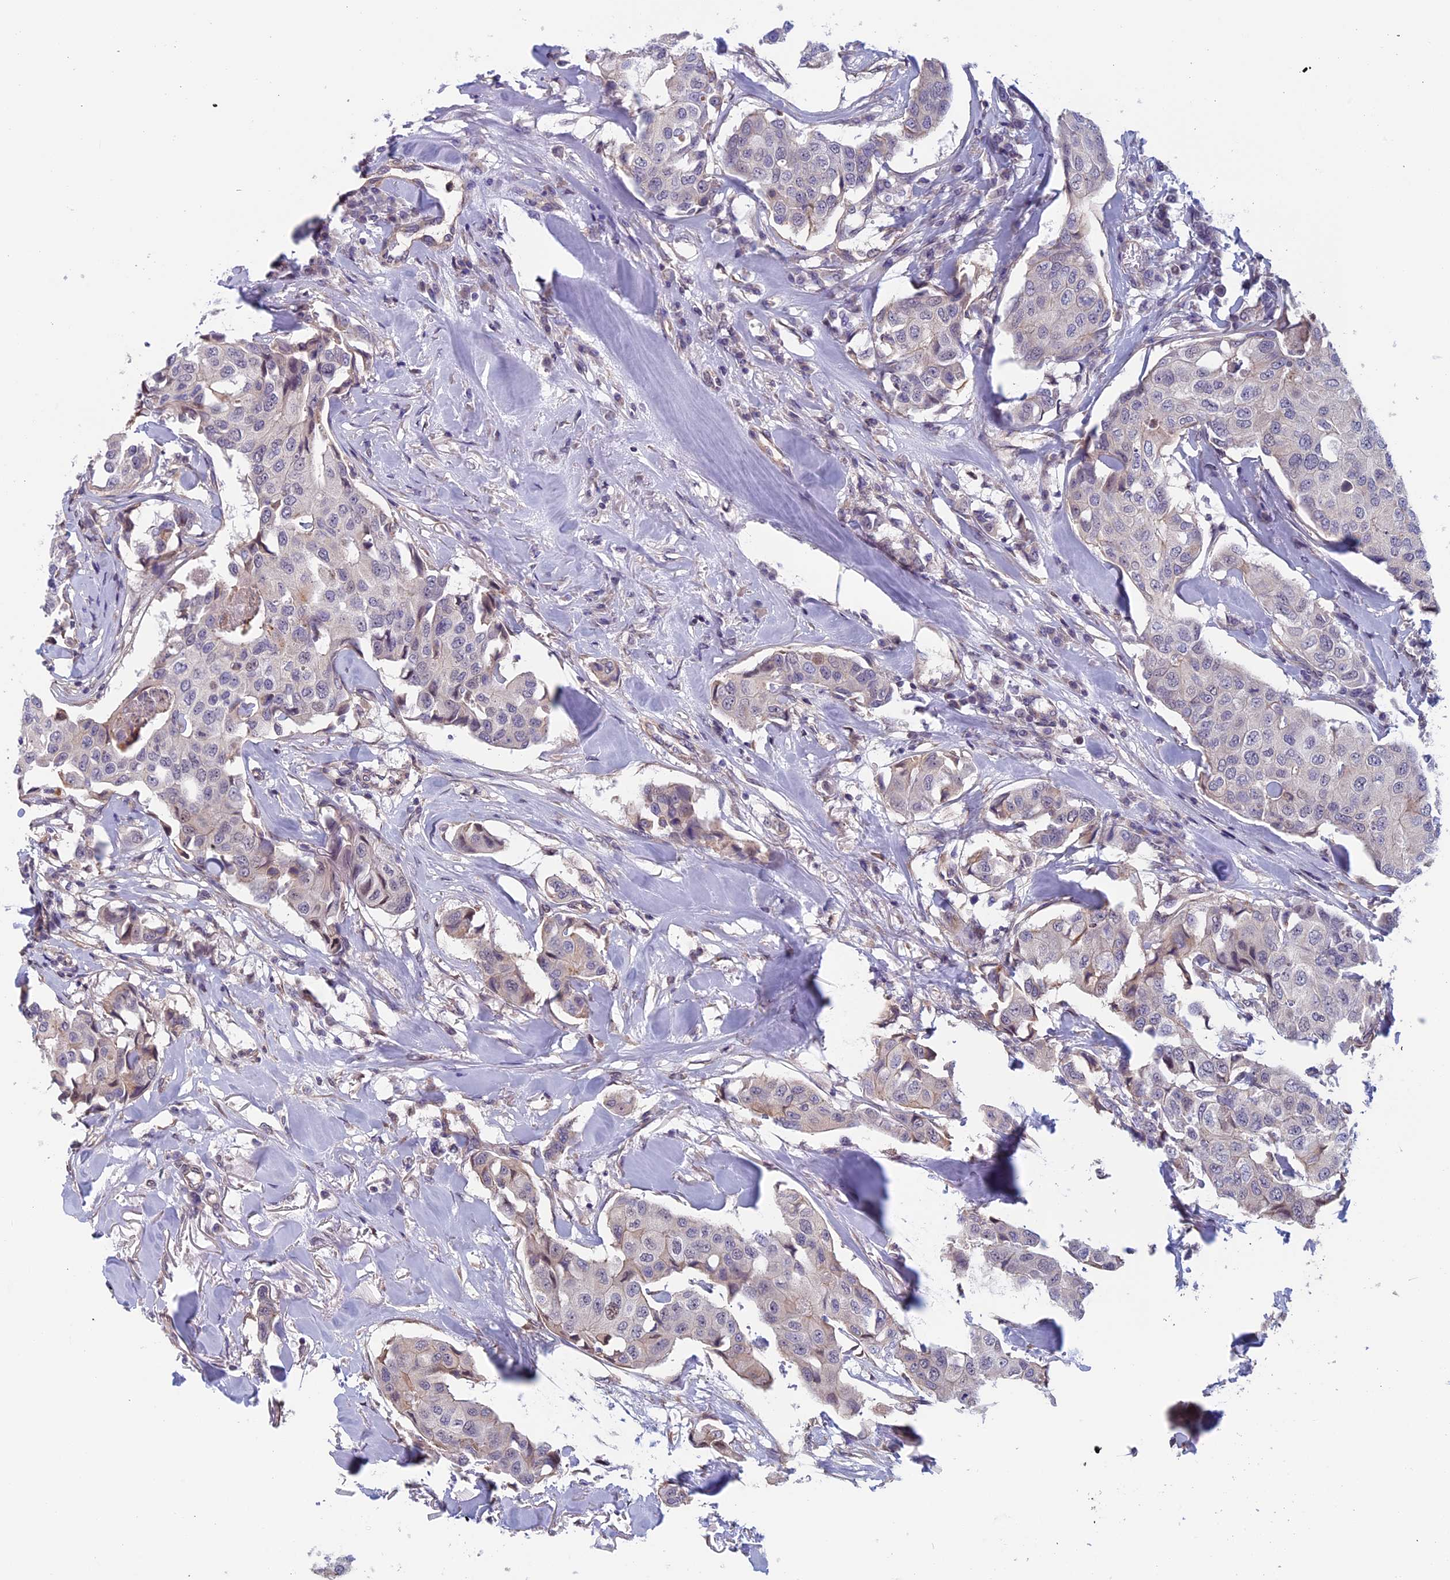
{"staining": {"intensity": "negative", "quantity": "none", "location": "none"}, "tissue": "breast cancer", "cell_type": "Tumor cells", "image_type": "cancer", "snomed": [{"axis": "morphology", "description": "Duct carcinoma"}, {"axis": "topography", "description": "Breast"}], "caption": "There is no significant staining in tumor cells of invasive ductal carcinoma (breast).", "gene": "SLC1A6", "patient": {"sex": "female", "age": 80}}